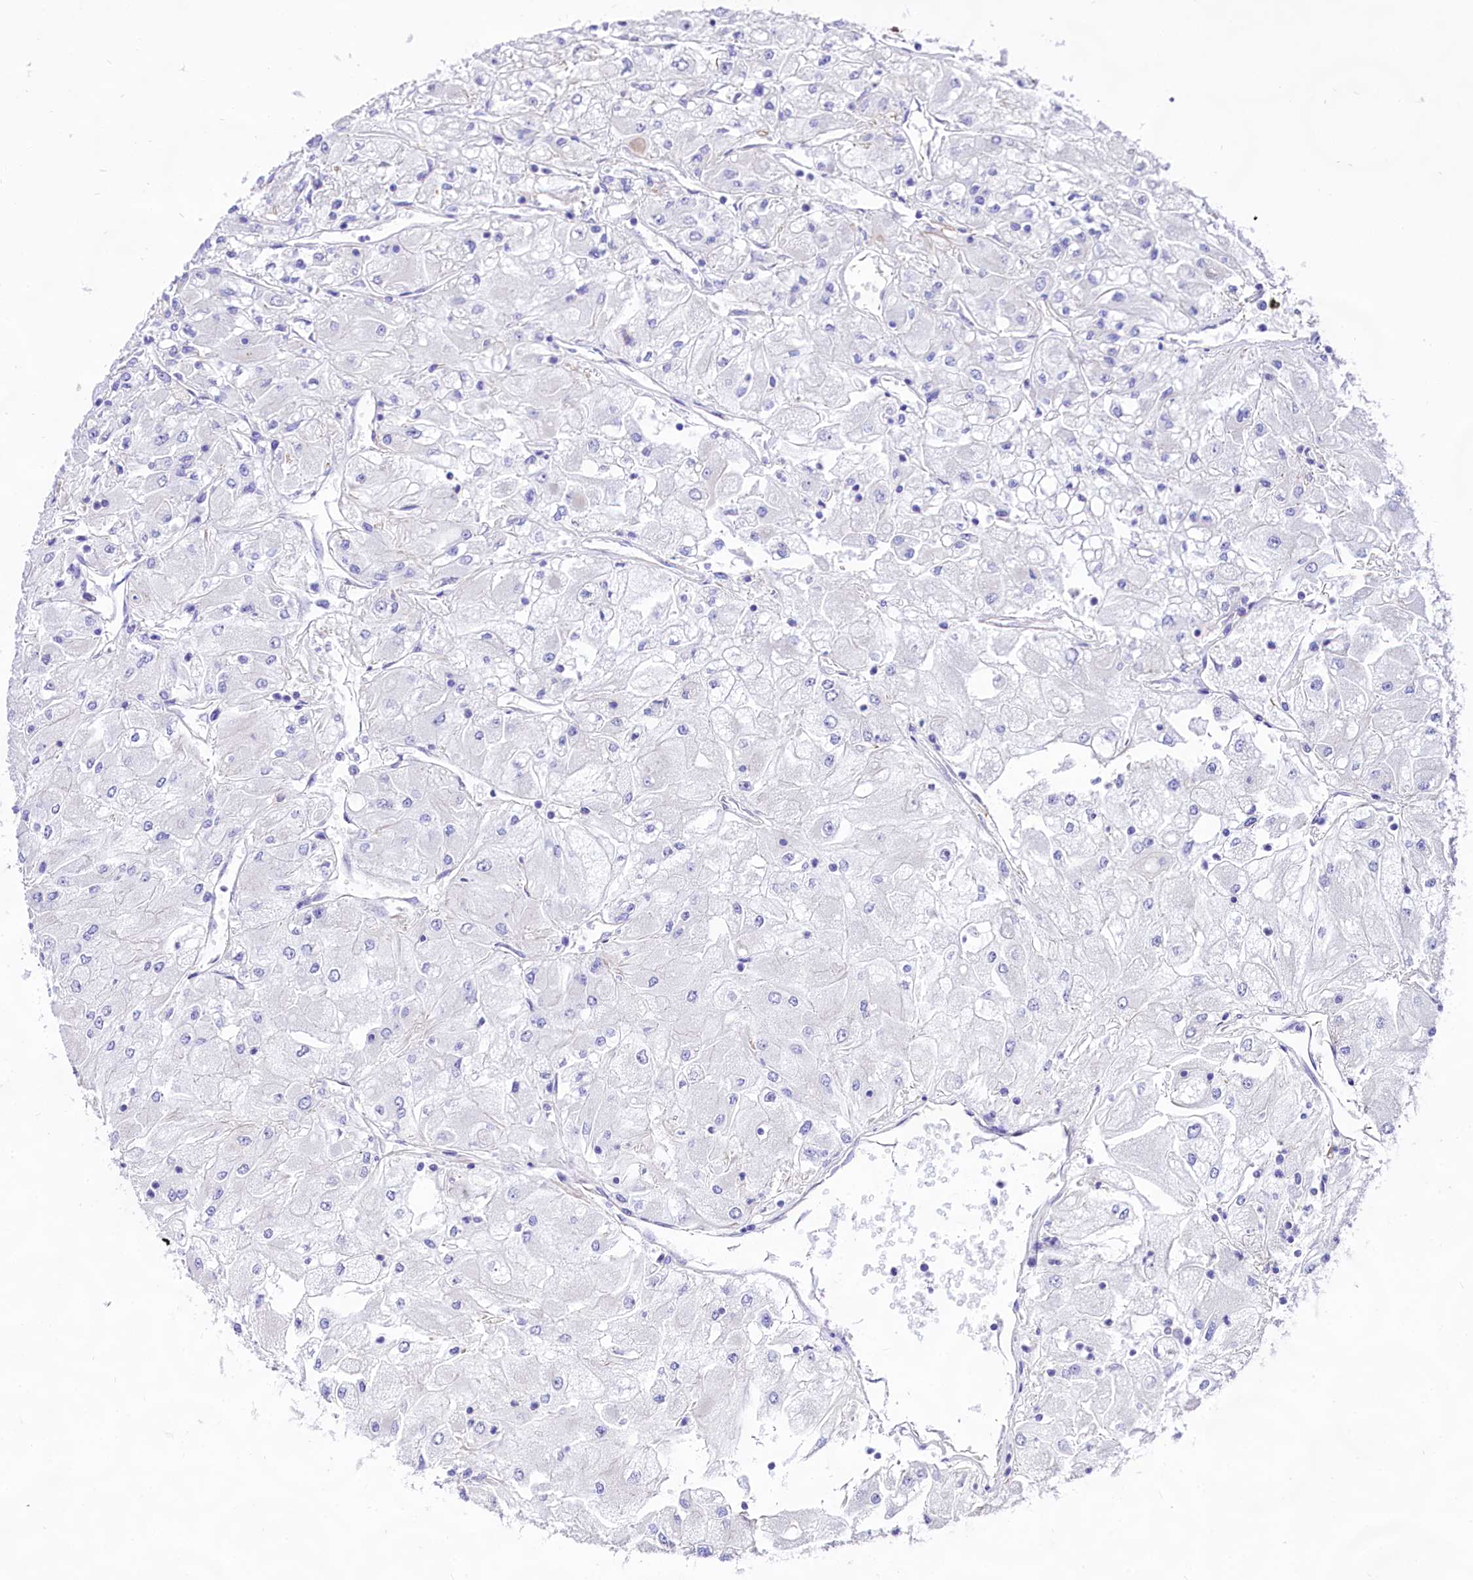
{"staining": {"intensity": "negative", "quantity": "none", "location": "none"}, "tissue": "renal cancer", "cell_type": "Tumor cells", "image_type": "cancer", "snomed": [{"axis": "morphology", "description": "Adenocarcinoma, NOS"}, {"axis": "topography", "description": "Kidney"}], "caption": "A high-resolution image shows IHC staining of renal adenocarcinoma, which exhibits no significant expression in tumor cells.", "gene": "CD99", "patient": {"sex": "male", "age": 80}}